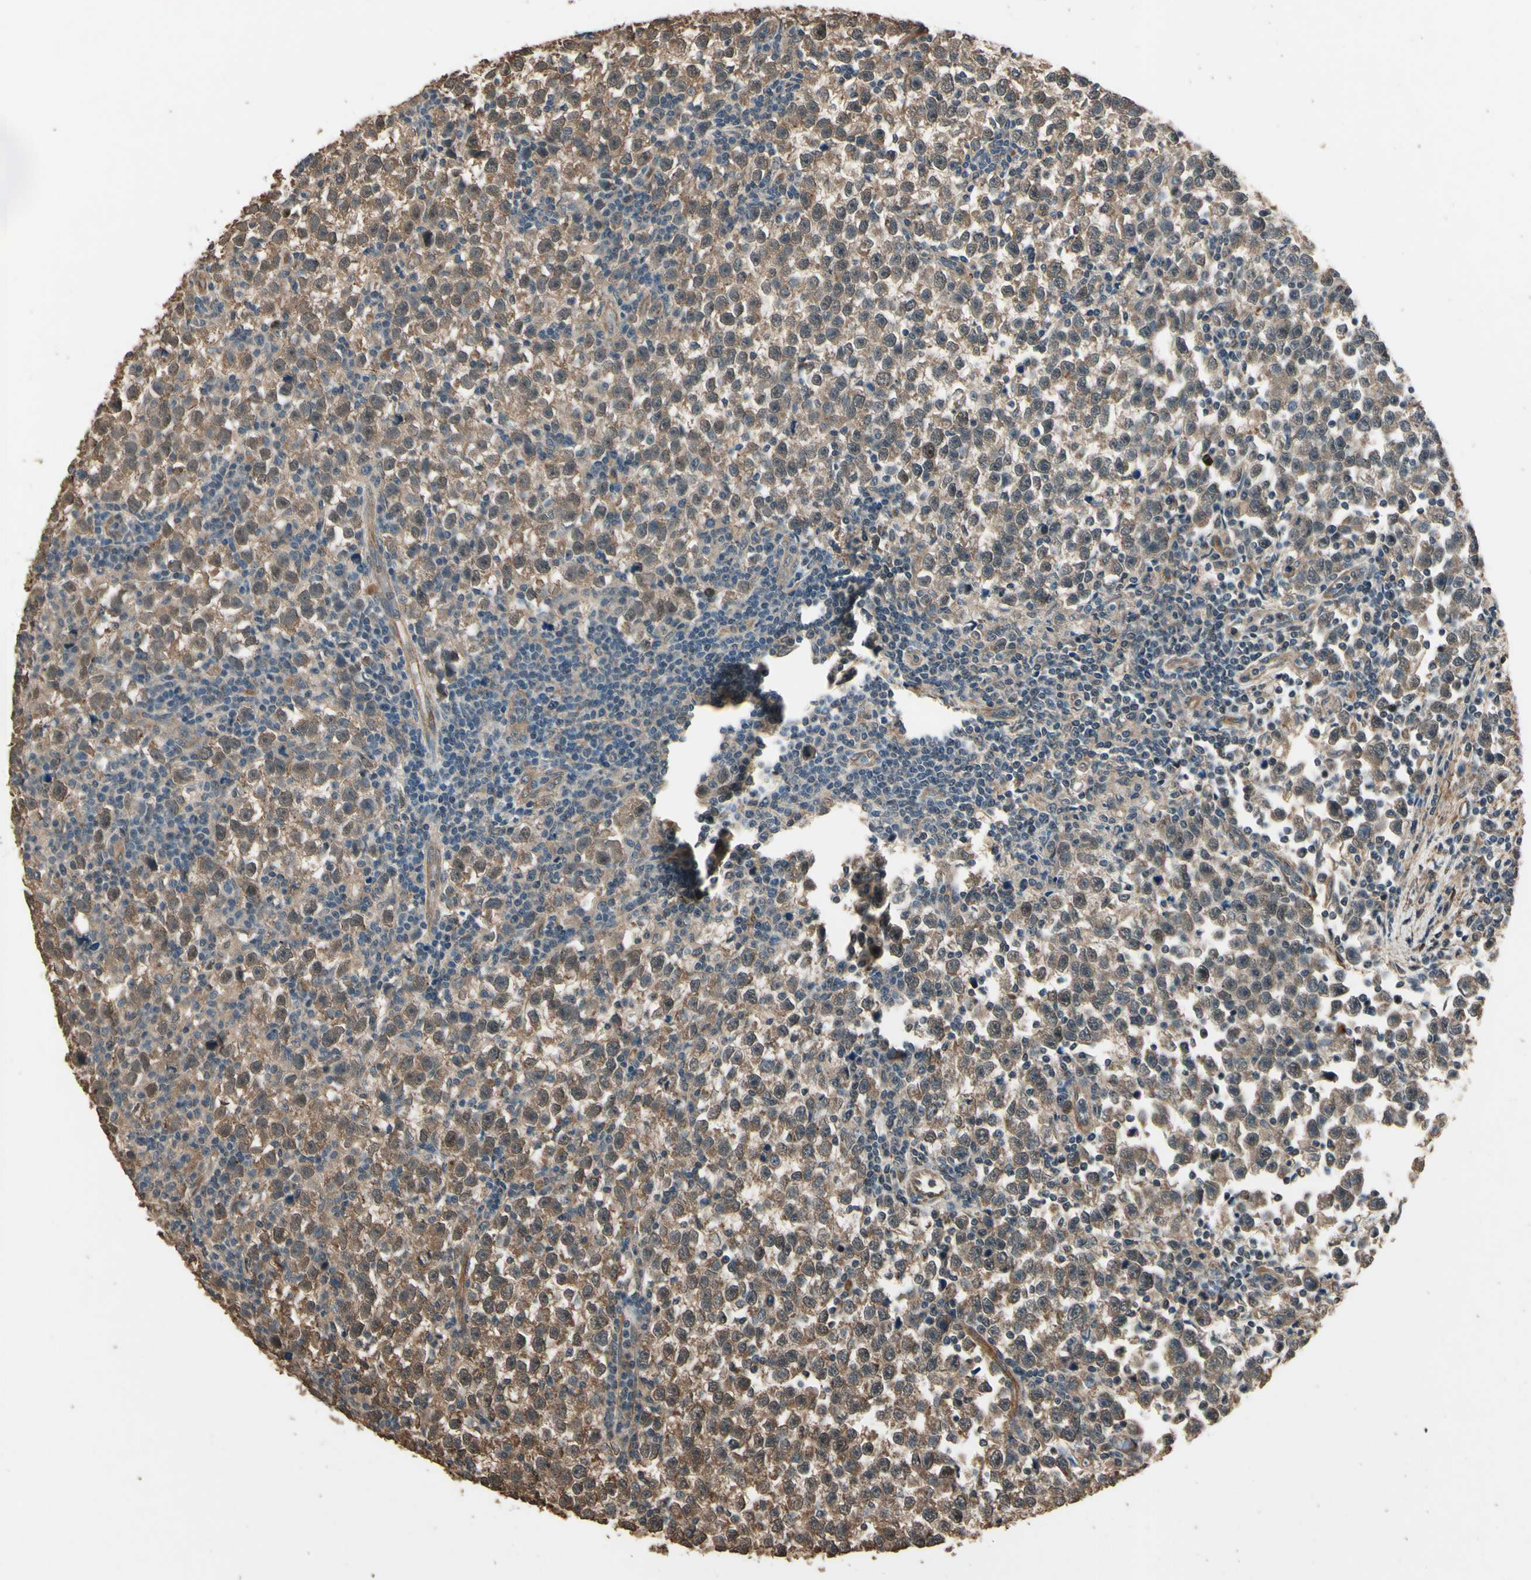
{"staining": {"intensity": "moderate", "quantity": ">75%", "location": "cytoplasmic/membranous"}, "tissue": "testis cancer", "cell_type": "Tumor cells", "image_type": "cancer", "snomed": [{"axis": "morphology", "description": "Seminoma, NOS"}, {"axis": "topography", "description": "Testis"}], "caption": "Approximately >75% of tumor cells in testis cancer demonstrate moderate cytoplasmic/membranous protein expression as visualized by brown immunohistochemical staining.", "gene": "TSPO", "patient": {"sex": "male", "age": 43}}